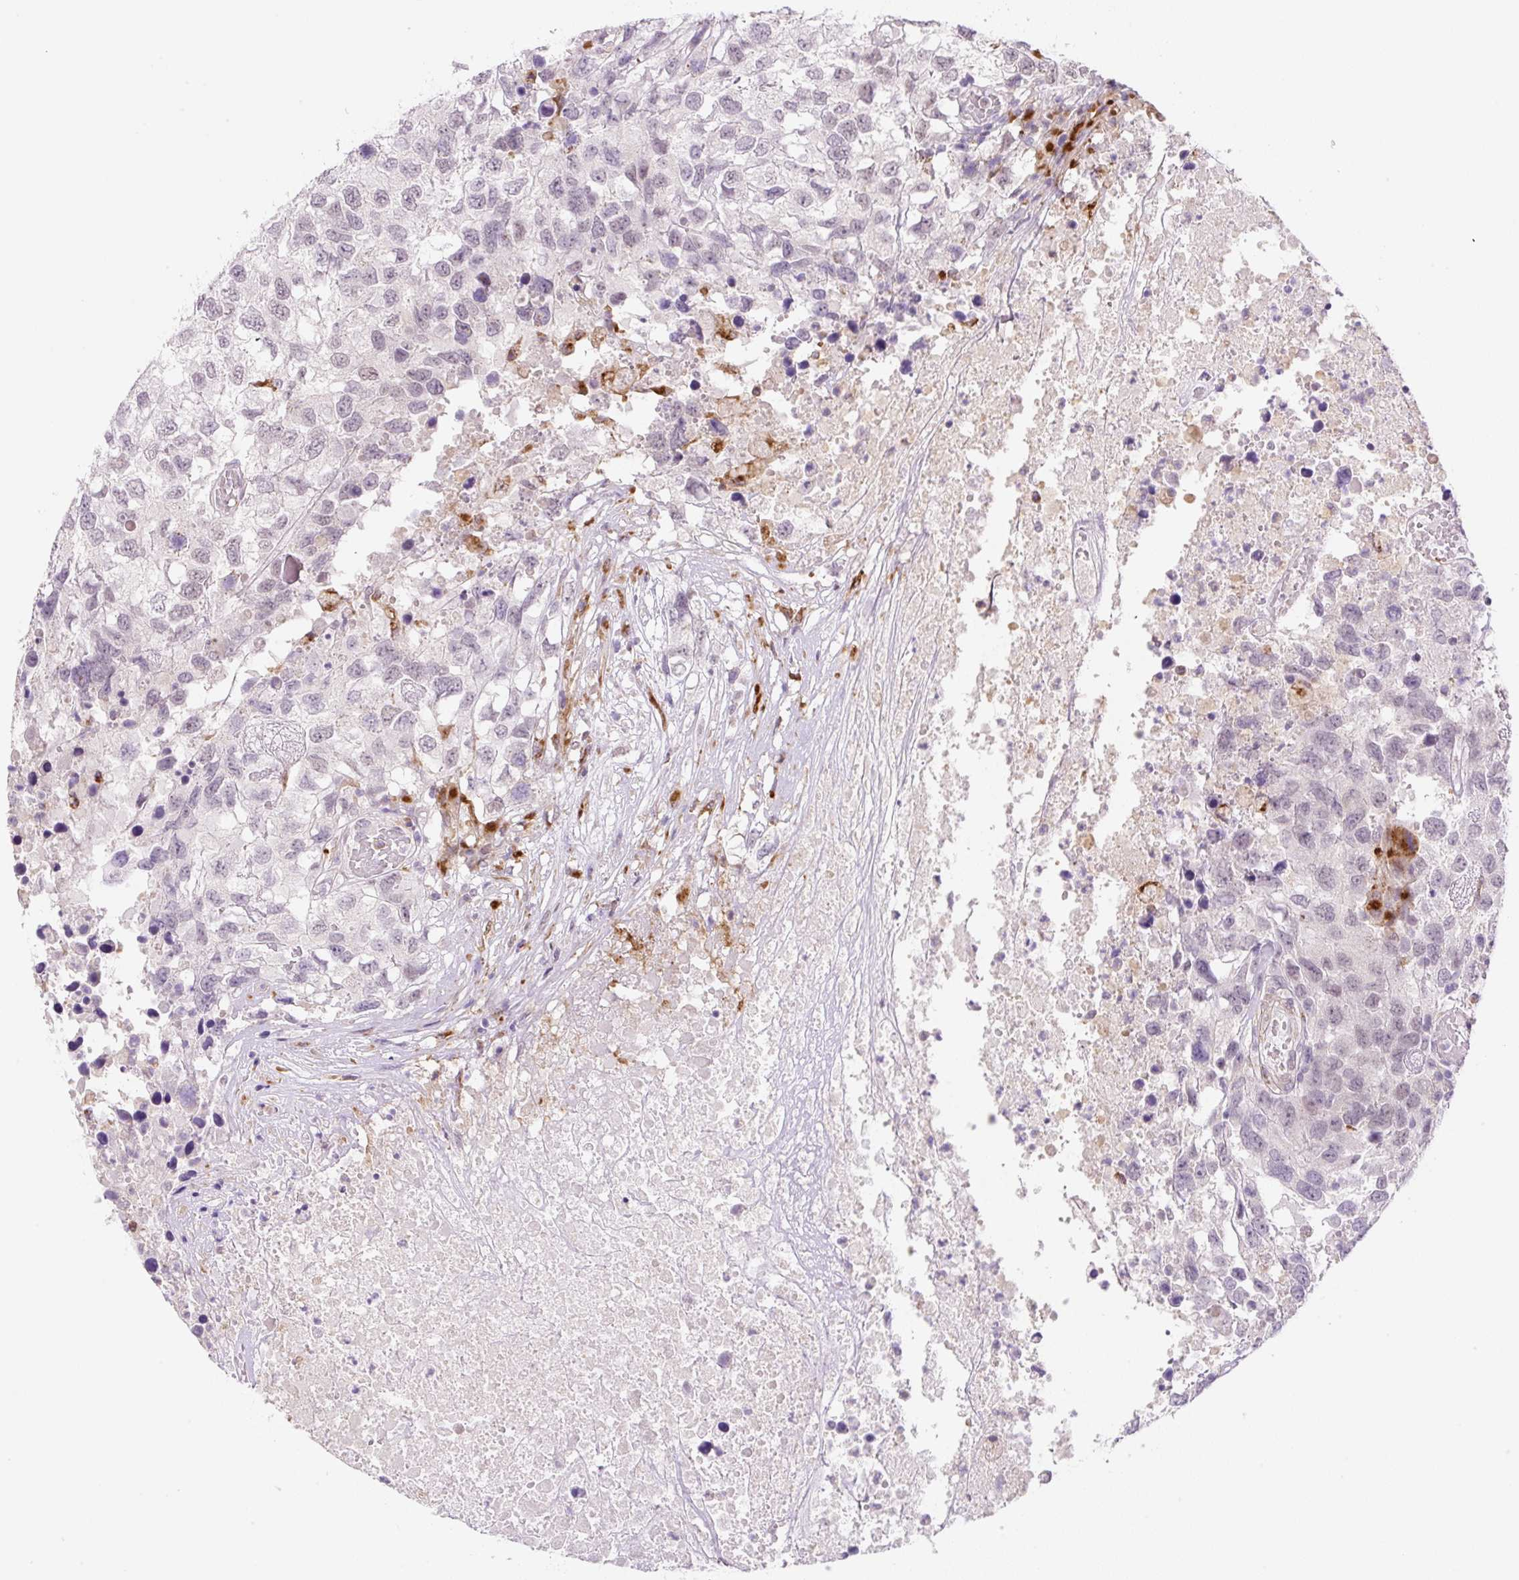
{"staining": {"intensity": "weak", "quantity": "<25%", "location": "nuclear"}, "tissue": "testis cancer", "cell_type": "Tumor cells", "image_type": "cancer", "snomed": [{"axis": "morphology", "description": "Carcinoma, Embryonal, NOS"}, {"axis": "topography", "description": "Testis"}], "caption": "Tumor cells are negative for protein expression in human testis cancer (embryonal carcinoma).", "gene": "CEBPZOS", "patient": {"sex": "male", "age": 83}}